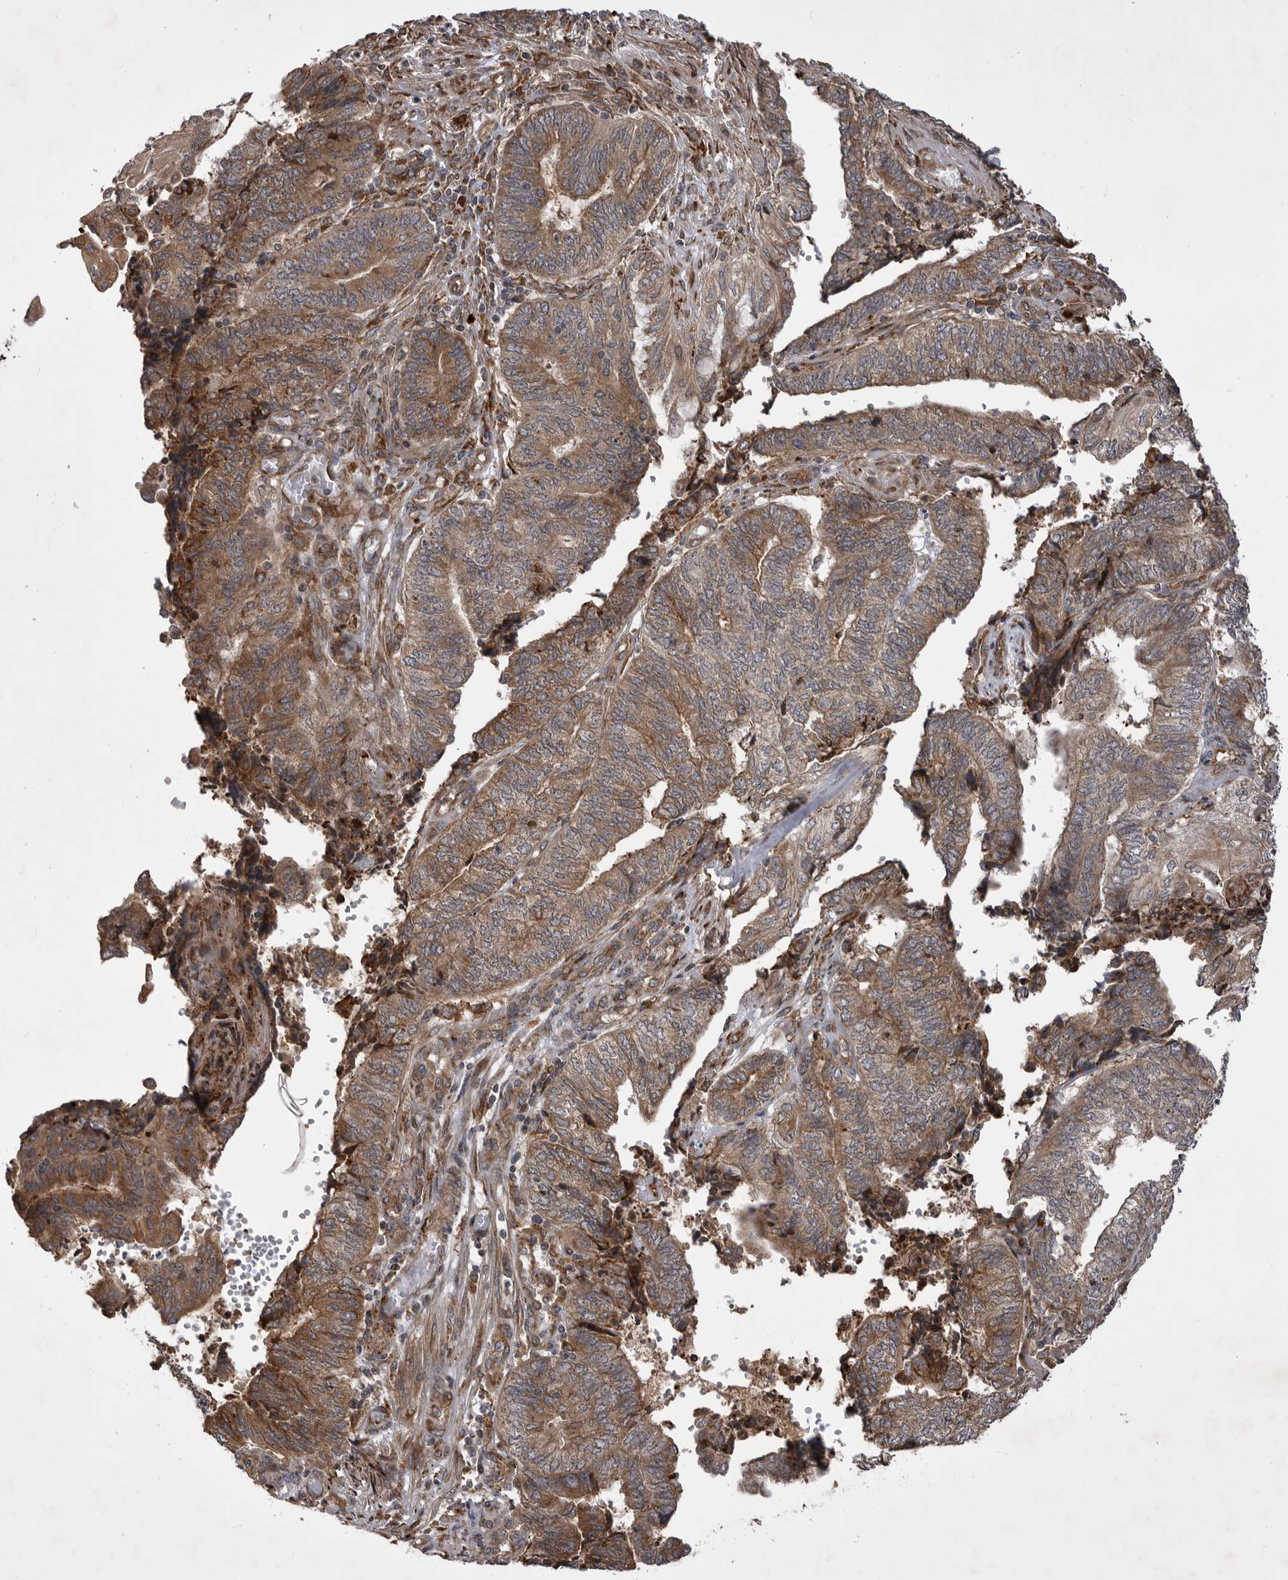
{"staining": {"intensity": "moderate", "quantity": ">75%", "location": "cytoplasmic/membranous"}, "tissue": "endometrial cancer", "cell_type": "Tumor cells", "image_type": "cancer", "snomed": [{"axis": "morphology", "description": "Adenocarcinoma, NOS"}, {"axis": "topography", "description": "Uterus"}, {"axis": "topography", "description": "Endometrium"}], "caption": "Protein expression analysis of human adenocarcinoma (endometrial) reveals moderate cytoplasmic/membranous positivity in about >75% of tumor cells.", "gene": "RAB3GAP2", "patient": {"sex": "female", "age": 70}}